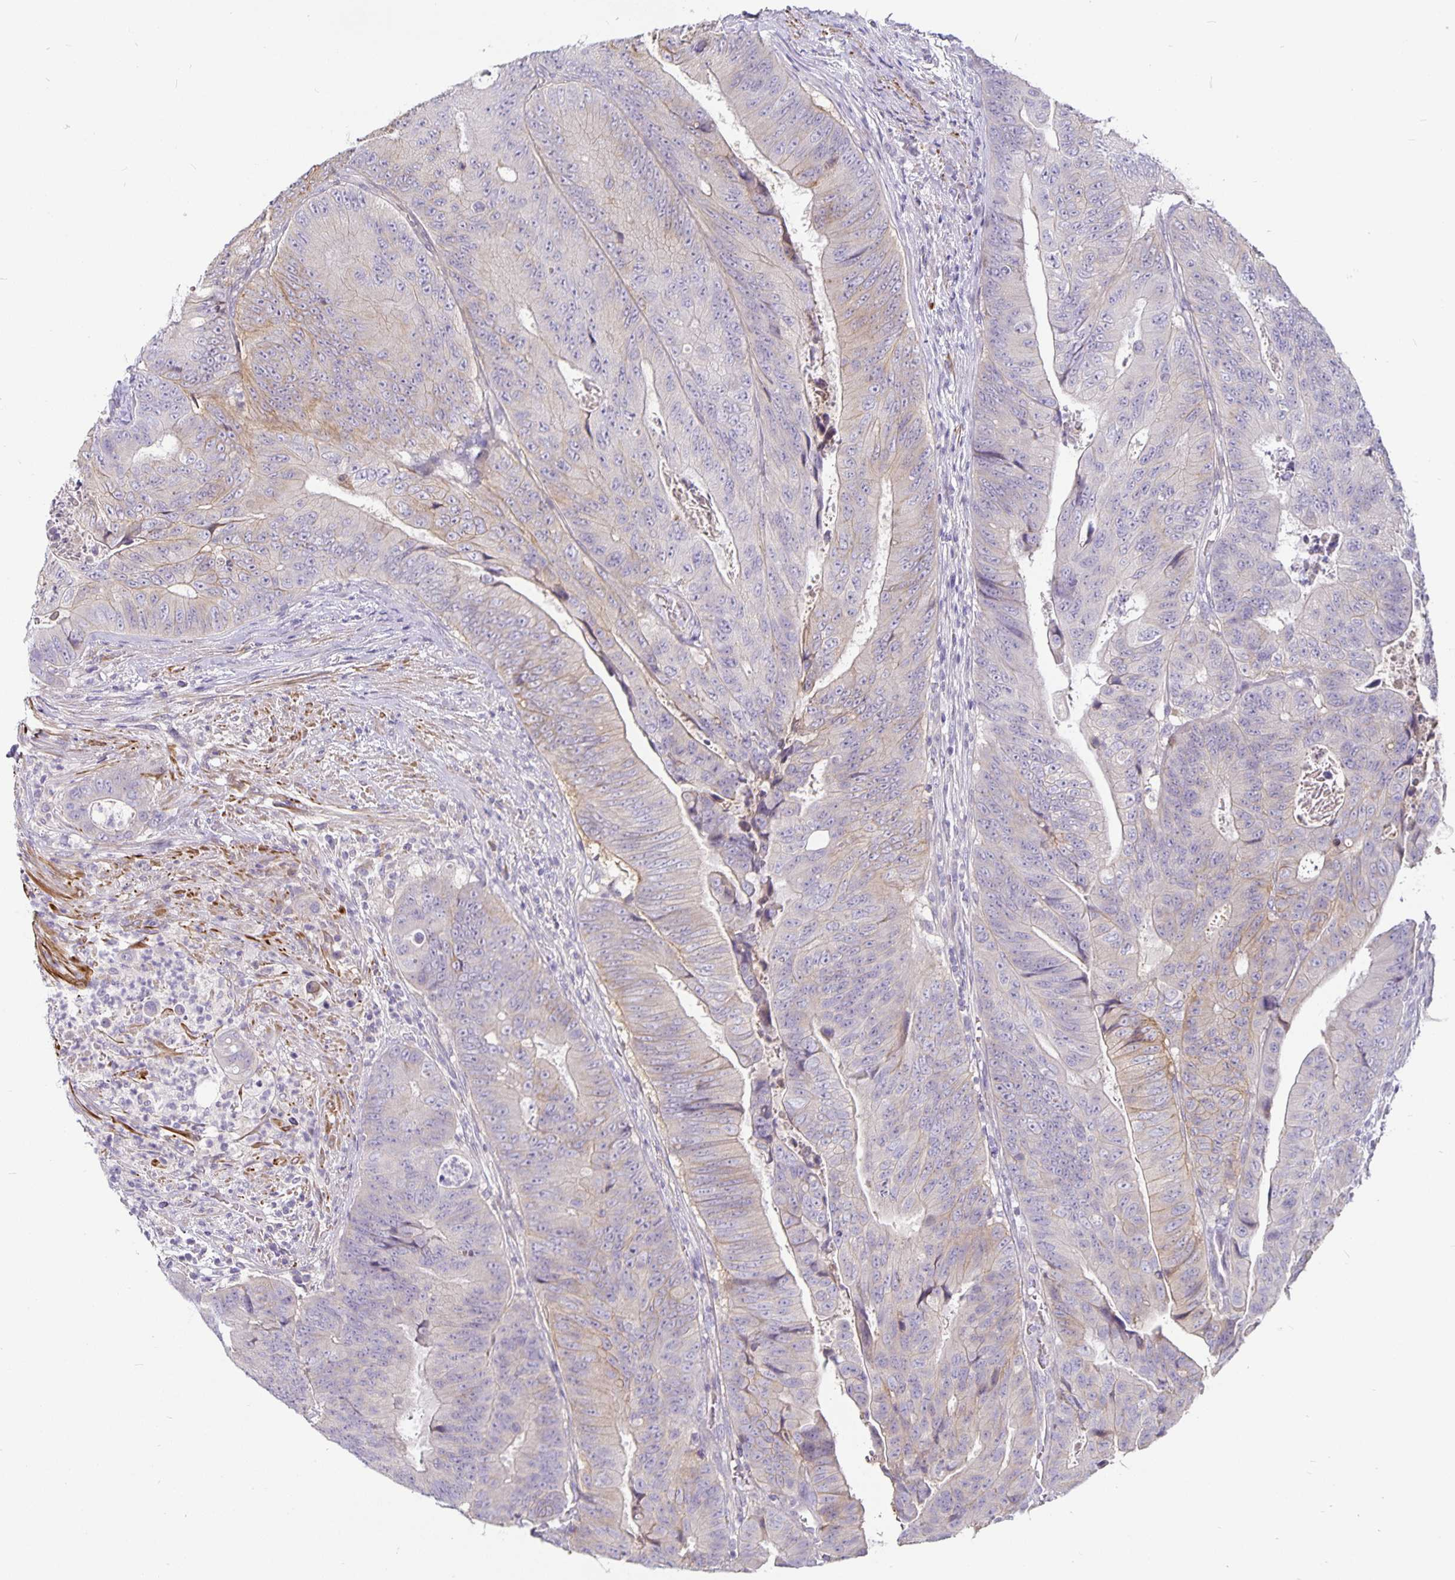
{"staining": {"intensity": "weak", "quantity": "<25%", "location": "cytoplasmic/membranous"}, "tissue": "colorectal cancer", "cell_type": "Tumor cells", "image_type": "cancer", "snomed": [{"axis": "morphology", "description": "Adenocarcinoma, NOS"}, {"axis": "topography", "description": "Colon"}], "caption": "An IHC image of adenocarcinoma (colorectal) is shown. There is no staining in tumor cells of adenocarcinoma (colorectal). (DAB (3,3'-diaminobenzidine) immunohistochemistry with hematoxylin counter stain).", "gene": "CA12", "patient": {"sex": "female", "age": 48}}